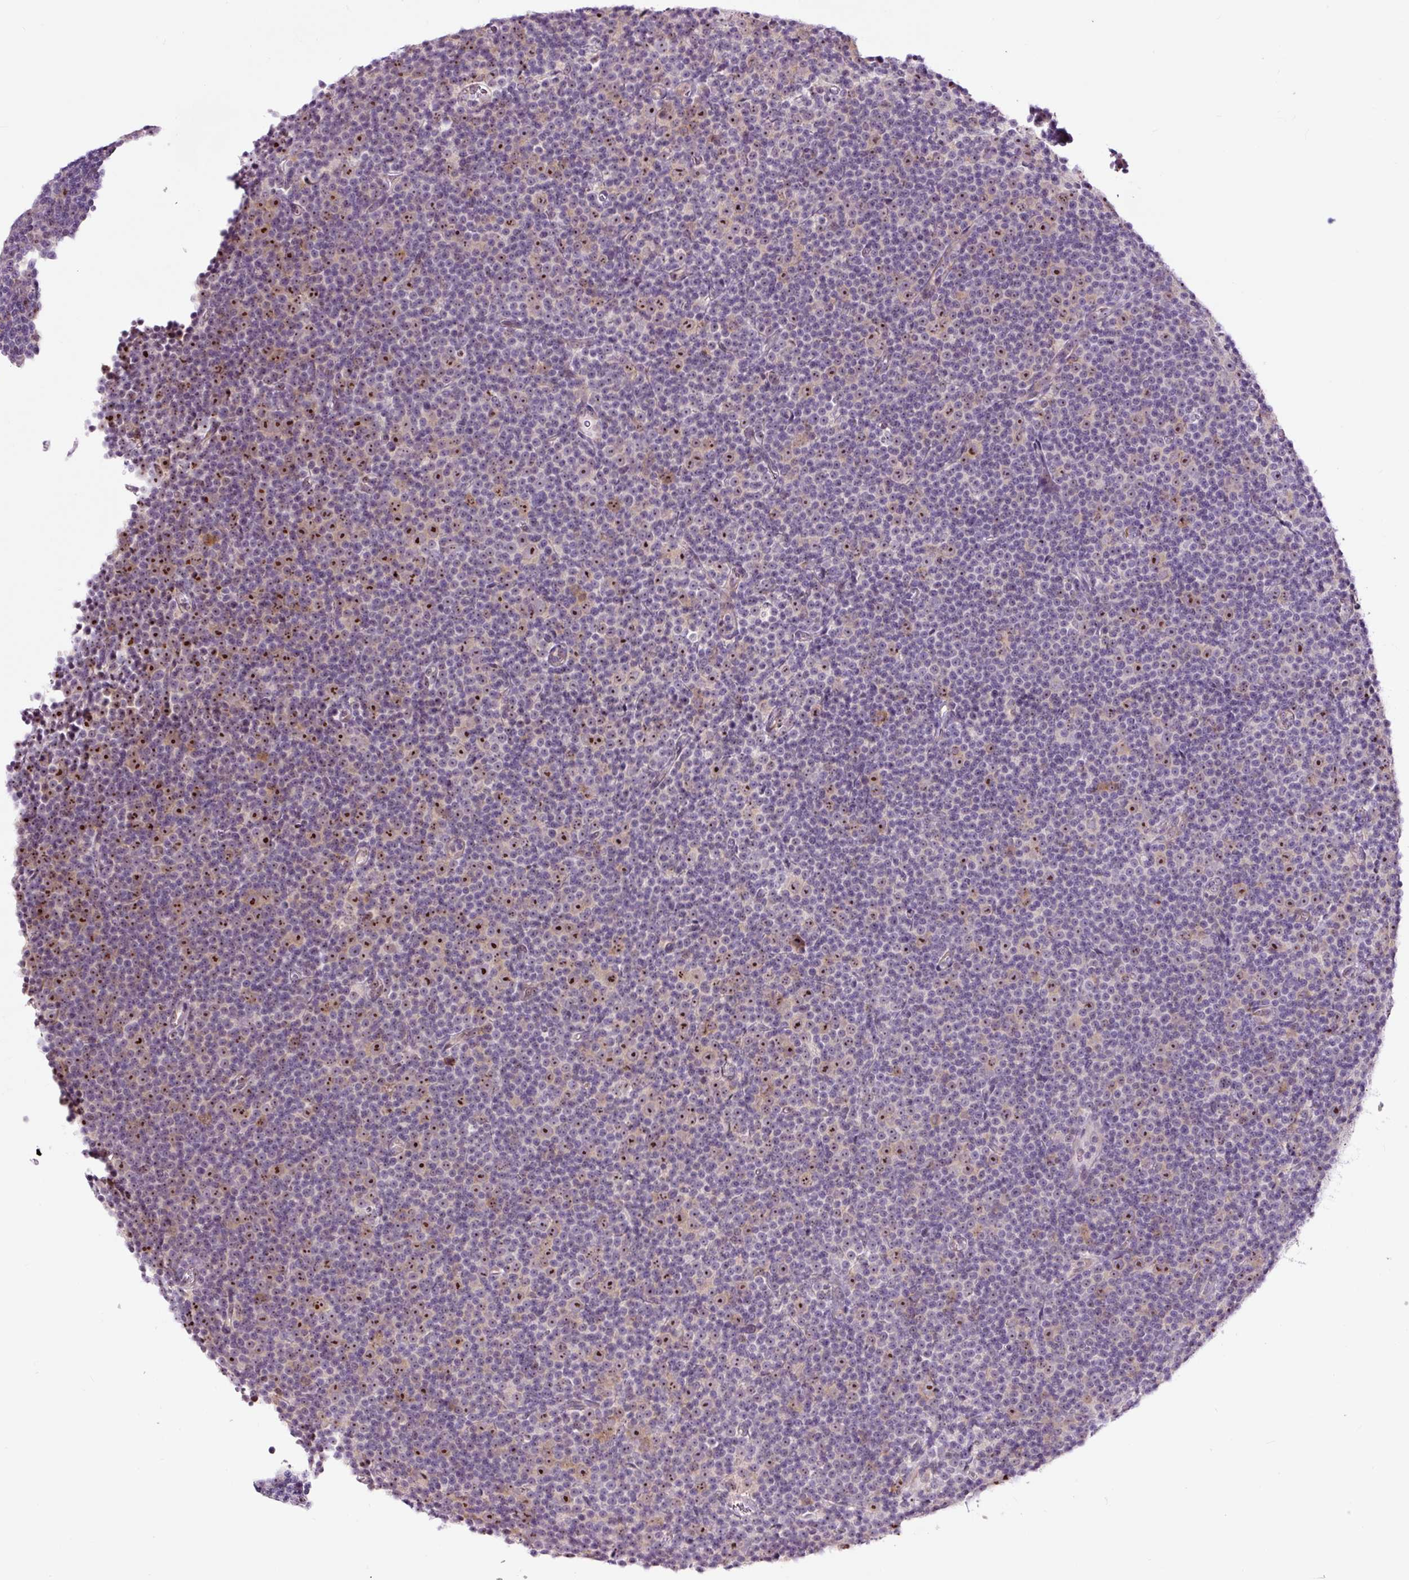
{"staining": {"intensity": "moderate", "quantity": "<25%", "location": "nuclear"}, "tissue": "lymphoma", "cell_type": "Tumor cells", "image_type": "cancer", "snomed": [{"axis": "morphology", "description": "Malignant lymphoma, non-Hodgkin's type, Low grade"}, {"axis": "topography", "description": "Lymph node"}], "caption": "A low amount of moderate nuclear staining is seen in about <25% of tumor cells in malignant lymphoma, non-Hodgkin's type (low-grade) tissue. (DAB (3,3'-diaminobenzidine) = brown stain, brightfield microscopy at high magnification).", "gene": "NOM1", "patient": {"sex": "female", "age": 67}}